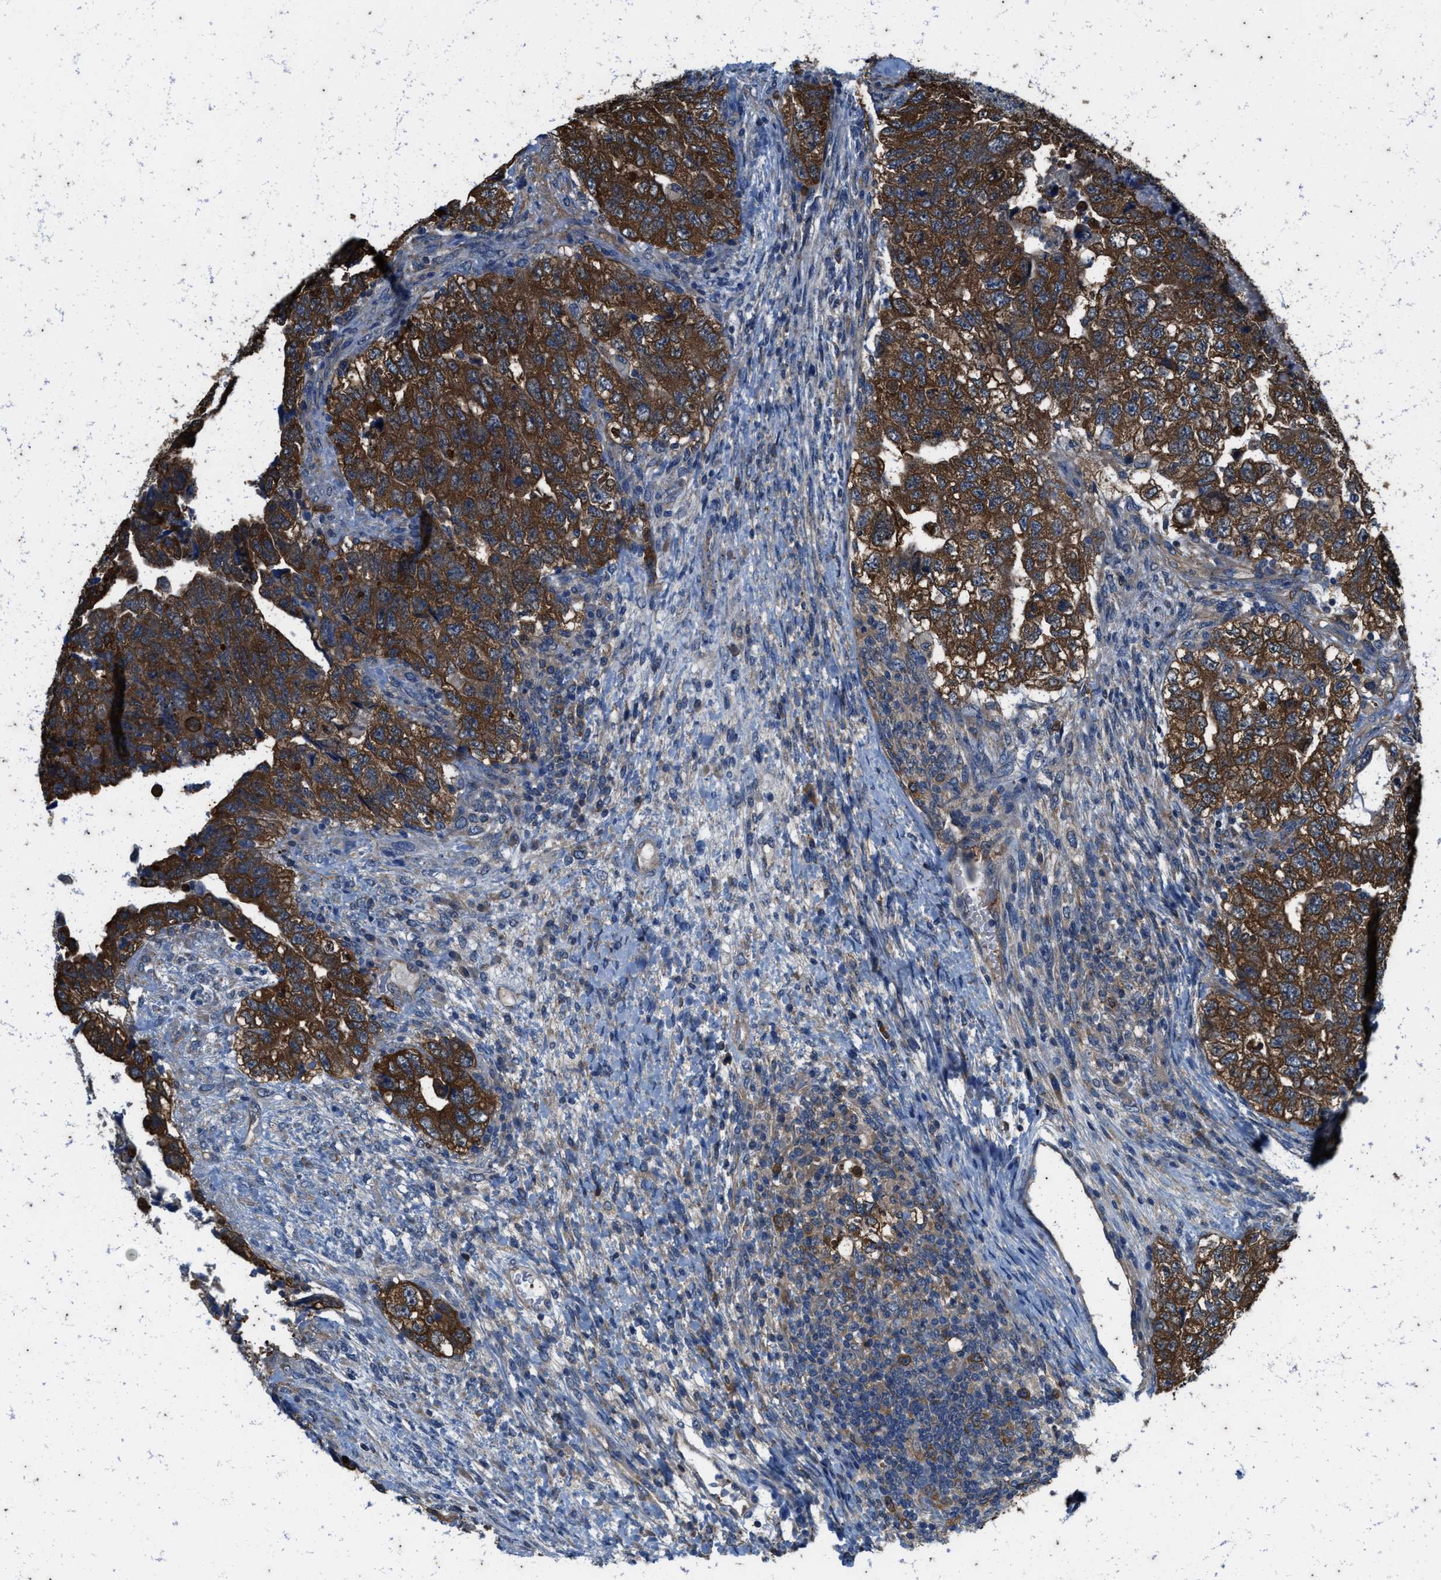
{"staining": {"intensity": "strong", "quantity": ">75%", "location": "cytoplasmic/membranous"}, "tissue": "testis cancer", "cell_type": "Tumor cells", "image_type": "cancer", "snomed": [{"axis": "morphology", "description": "Carcinoma, Embryonal, NOS"}, {"axis": "topography", "description": "Testis"}], "caption": "Embryonal carcinoma (testis) stained with a protein marker exhibits strong staining in tumor cells.", "gene": "COX19", "patient": {"sex": "male", "age": 36}}